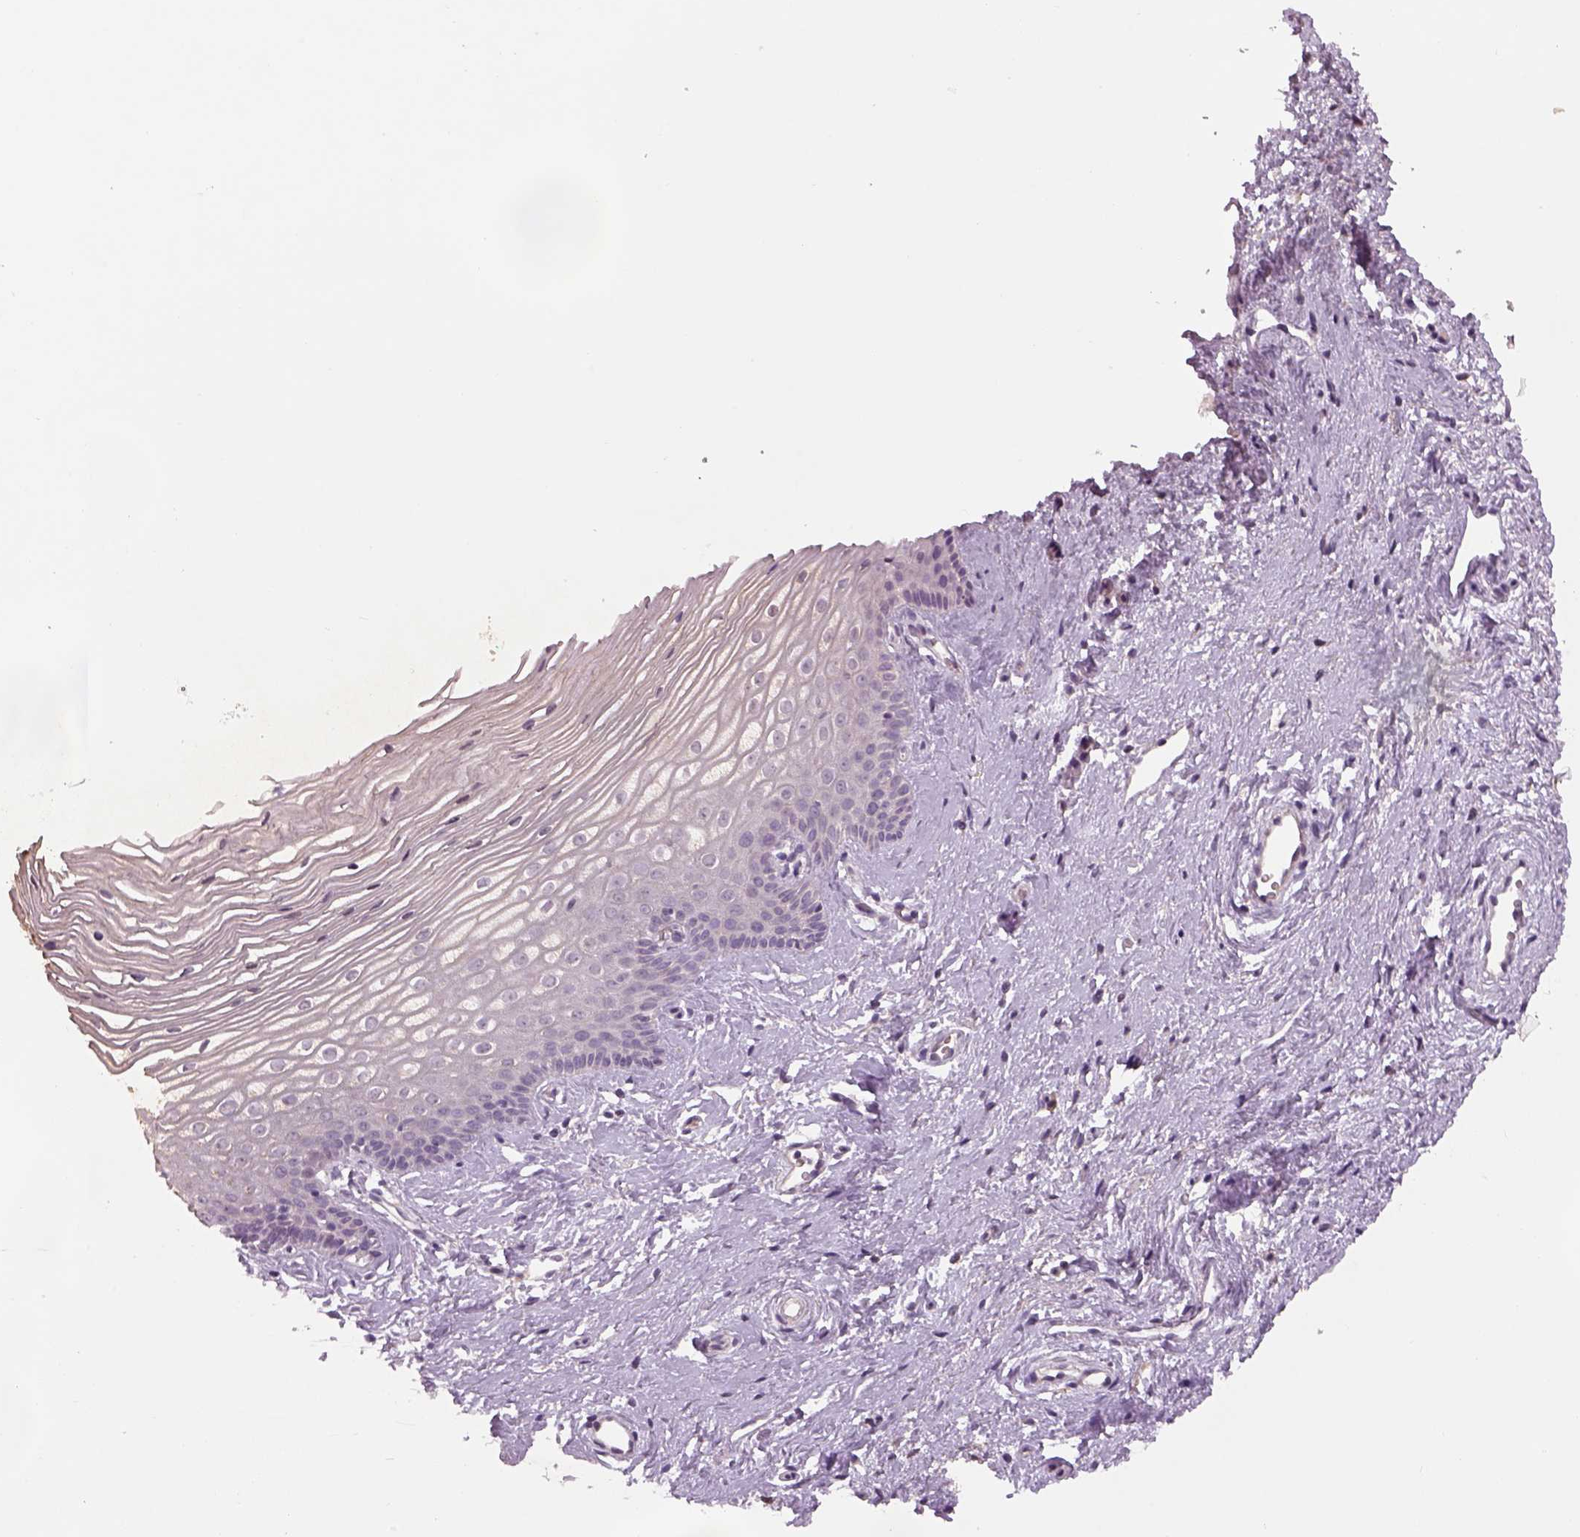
{"staining": {"intensity": "negative", "quantity": "none", "location": "none"}, "tissue": "cervix", "cell_type": "Glandular cells", "image_type": "normal", "snomed": [{"axis": "morphology", "description": "Normal tissue, NOS"}, {"axis": "topography", "description": "Cervix"}], "caption": "Cervix stained for a protein using immunohistochemistry (IHC) shows no positivity glandular cells.", "gene": "GDNF", "patient": {"sex": "female", "age": 40}}